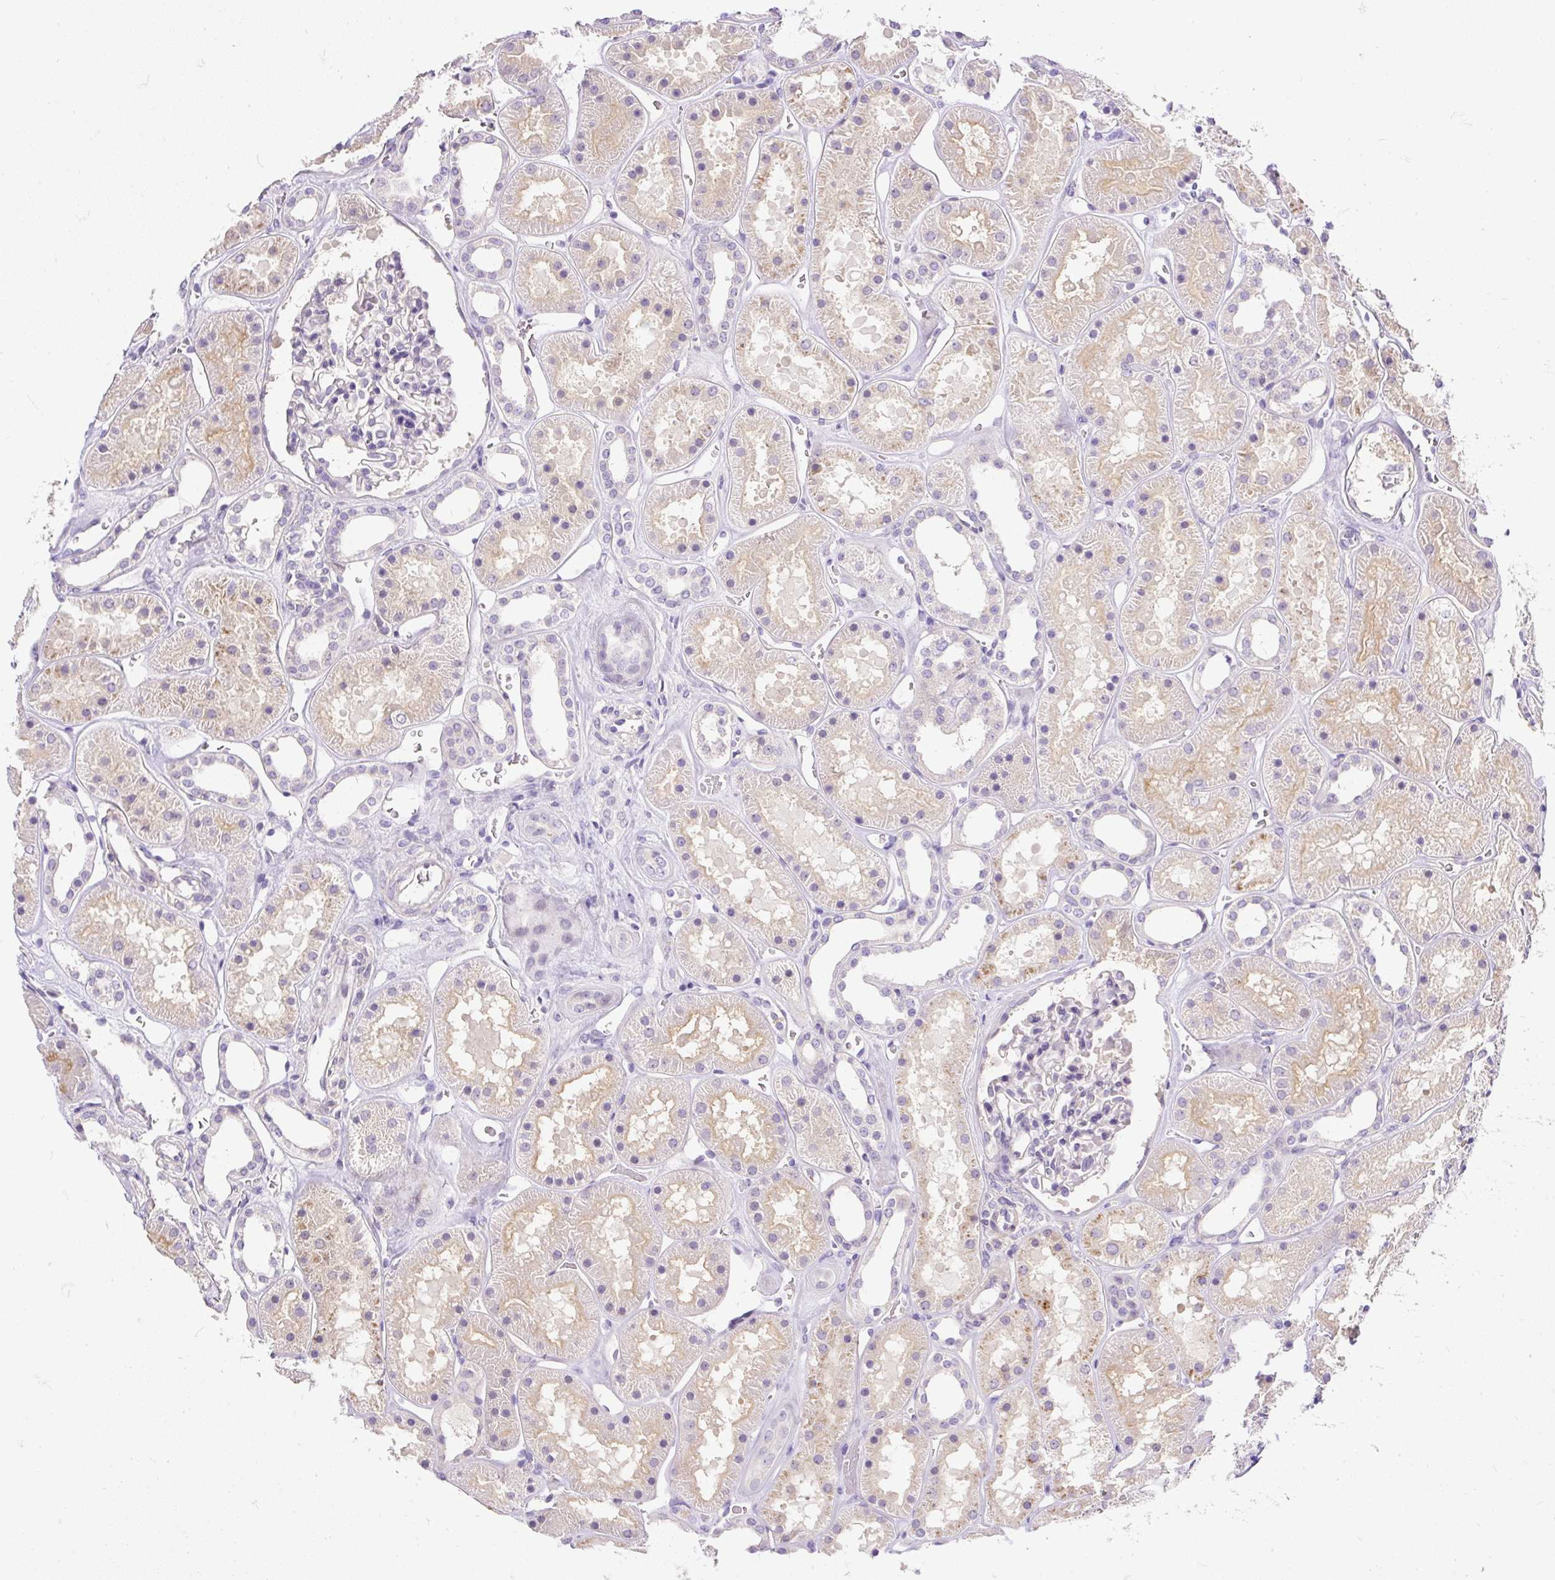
{"staining": {"intensity": "negative", "quantity": "none", "location": "none"}, "tissue": "kidney", "cell_type": "Cells in glomeruli", "image_type": "normal", "snomed": [{"axis": "morphology", "description": "Normal tissue, NOS"}, {"axis": "topography", "description": "Kidney"}], "caption": "Immunohistochemistry of benign human kidney exhibits no expression in cells in glomeruli. (DAB (3,3'-diaminobenzidine) immunohistochemistry, high magnification).", "gene": "KRTAP20", "patient": {"sex": "female", "age": 41}}